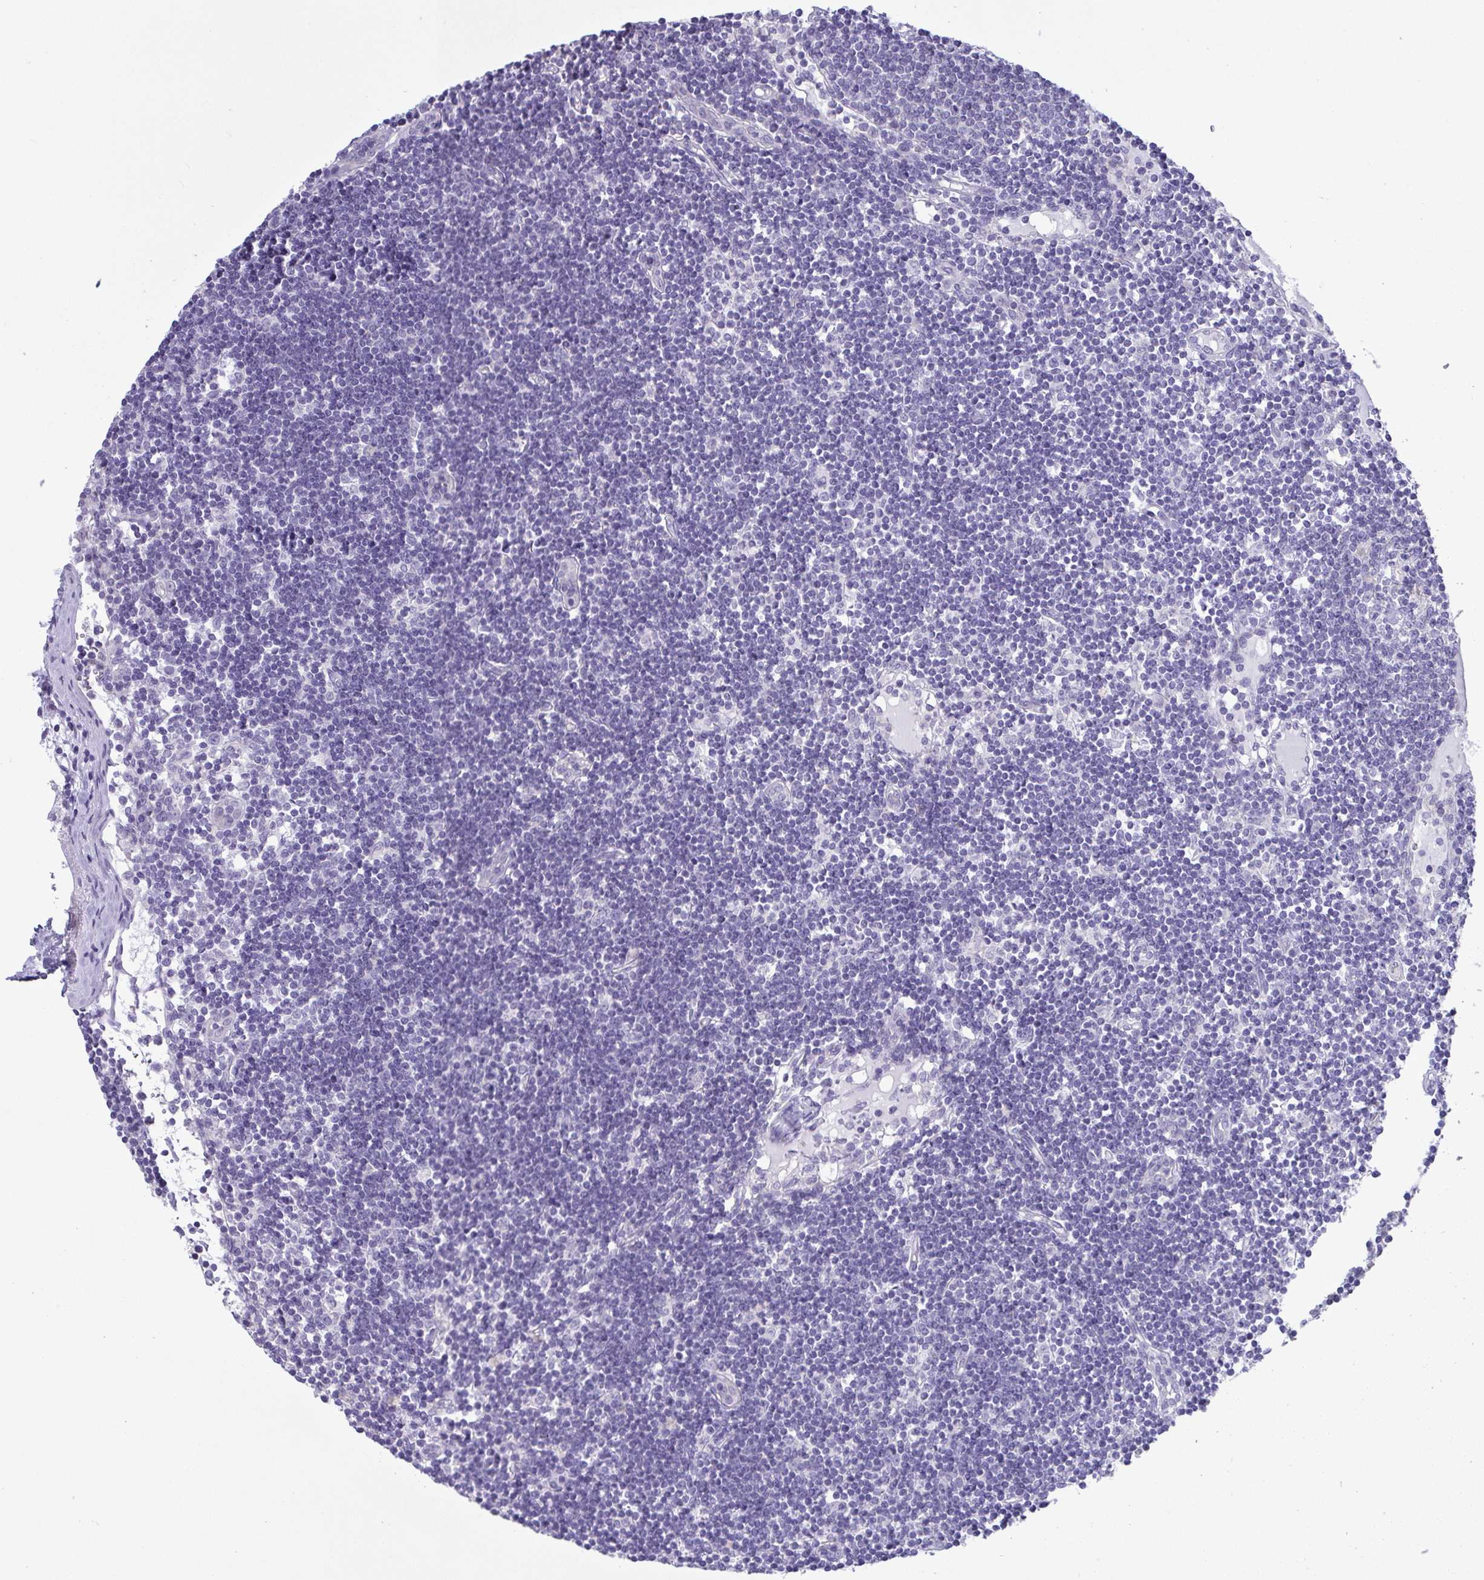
{"staining": {"intensity": "negative", "quantity": "none", "location": "none"}, "tissue": "lymph node", "cell_type": "Germinal center cells", "image_type": "normal", "snomed": [{"axis": "morphology", "description": "Normal tissue, NOS"}, {"axis": "topography", "description": "Lymph node"}], "caption": "Germinal center cells show no significant protein expression in benign lymph node. (Brightfield microscopy of DAB immunohistochemistry at high magnification).", "gene": "C4orf33", "patient": {"sex": "female", "age": 65}}